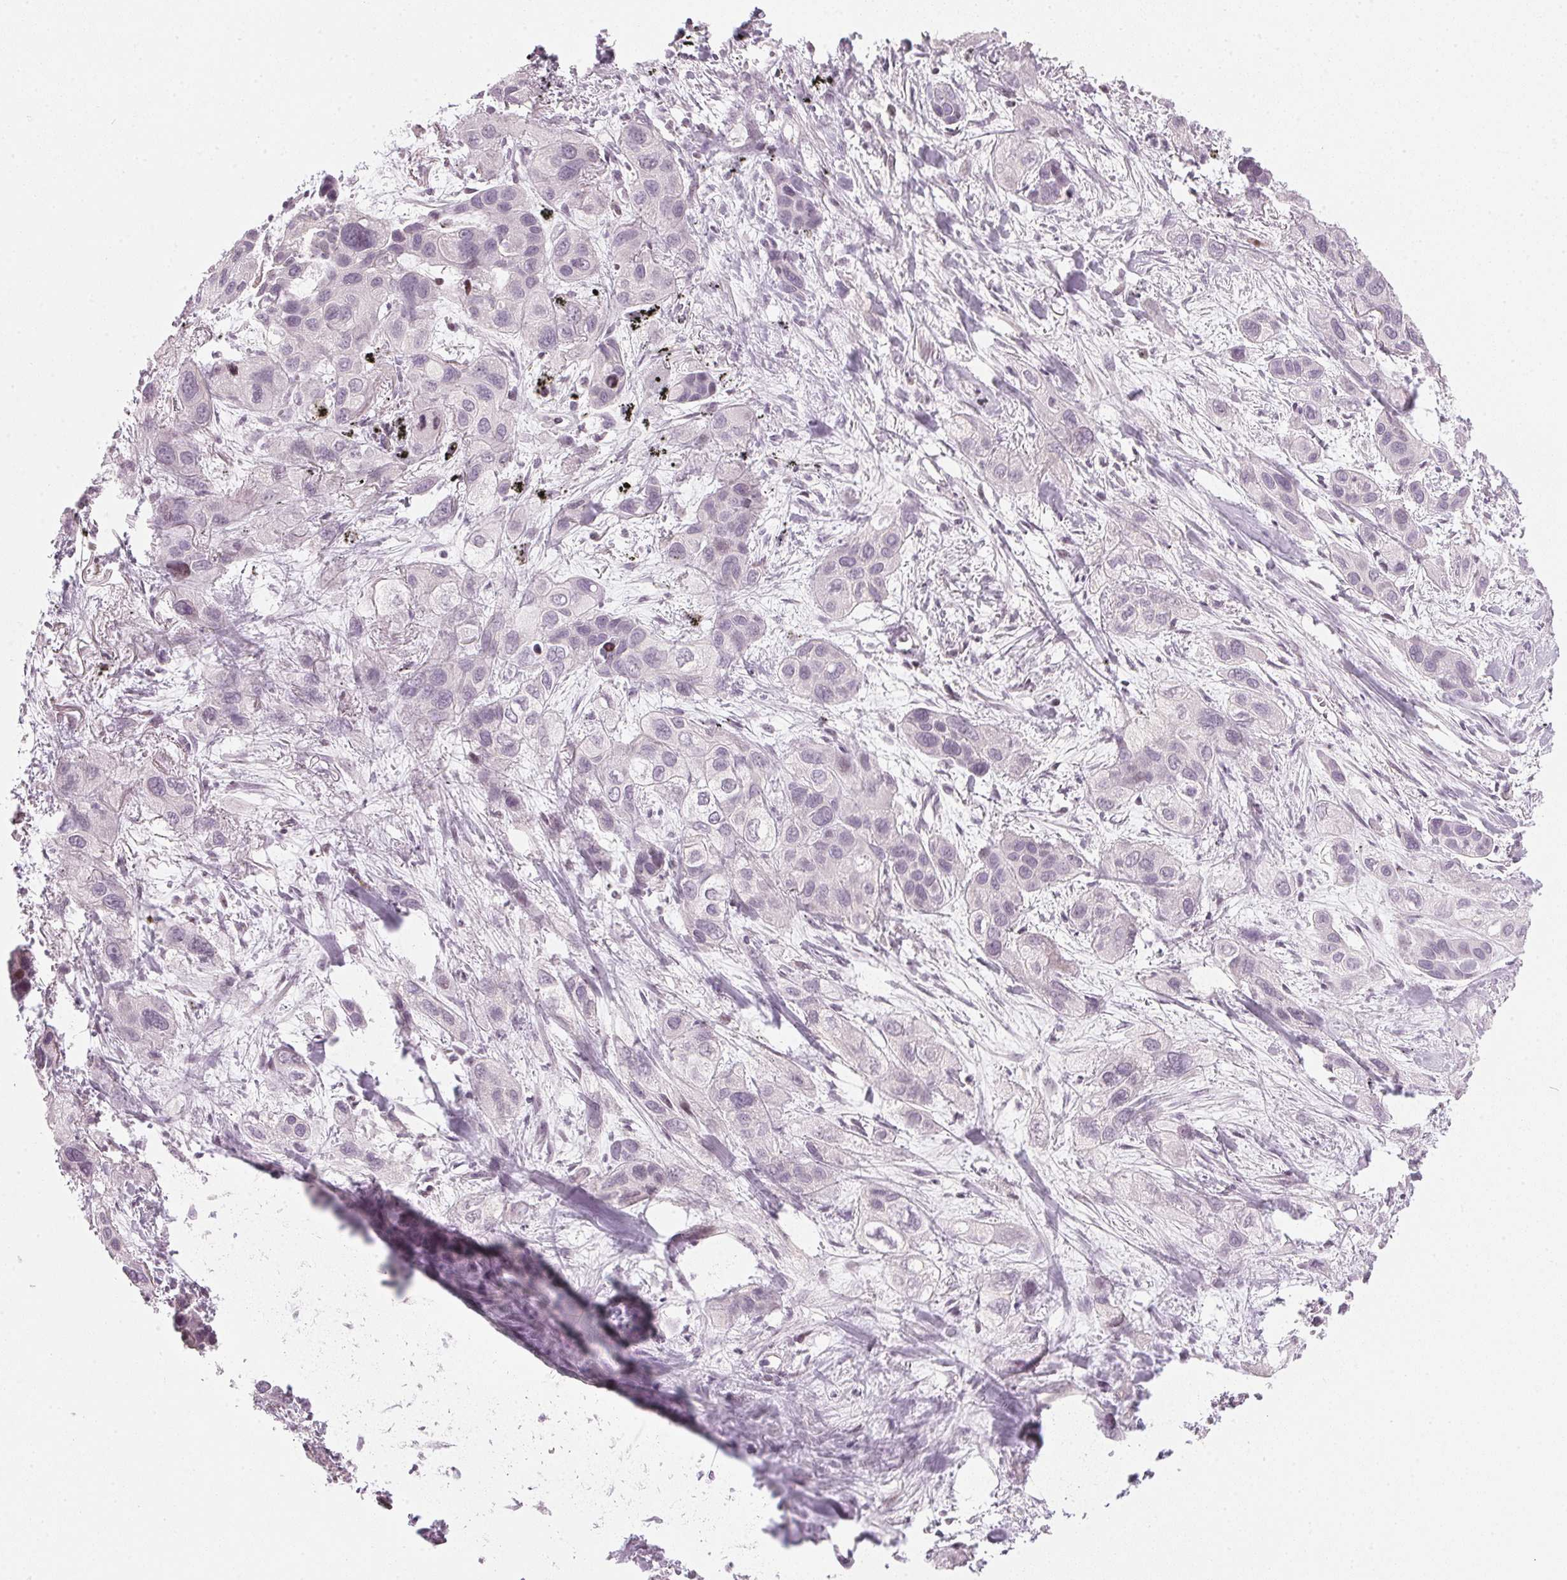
{"staining": {"intensity": "negative", "quantity": "none", "location": "none"}, "tissue": "lung cancer", "cell_type": "Tumor cells", "image_type": "cancer", "snomed": [{"axis": "morphology", "description": "Squamous cell carcinoma, NOS"}, {"axis": "morphology", "description": "Squamous cell carcinoma, metastatic, NOS"}, {"axis": "topography", "description": "Lung"}], "caption": "A micrograph of squamous cell carcinoma (lung) stained for a protein reveals no brown staining in tumor cells.", "gene": "SFRP4", "patient": {"sex": "male", "age": 59}}